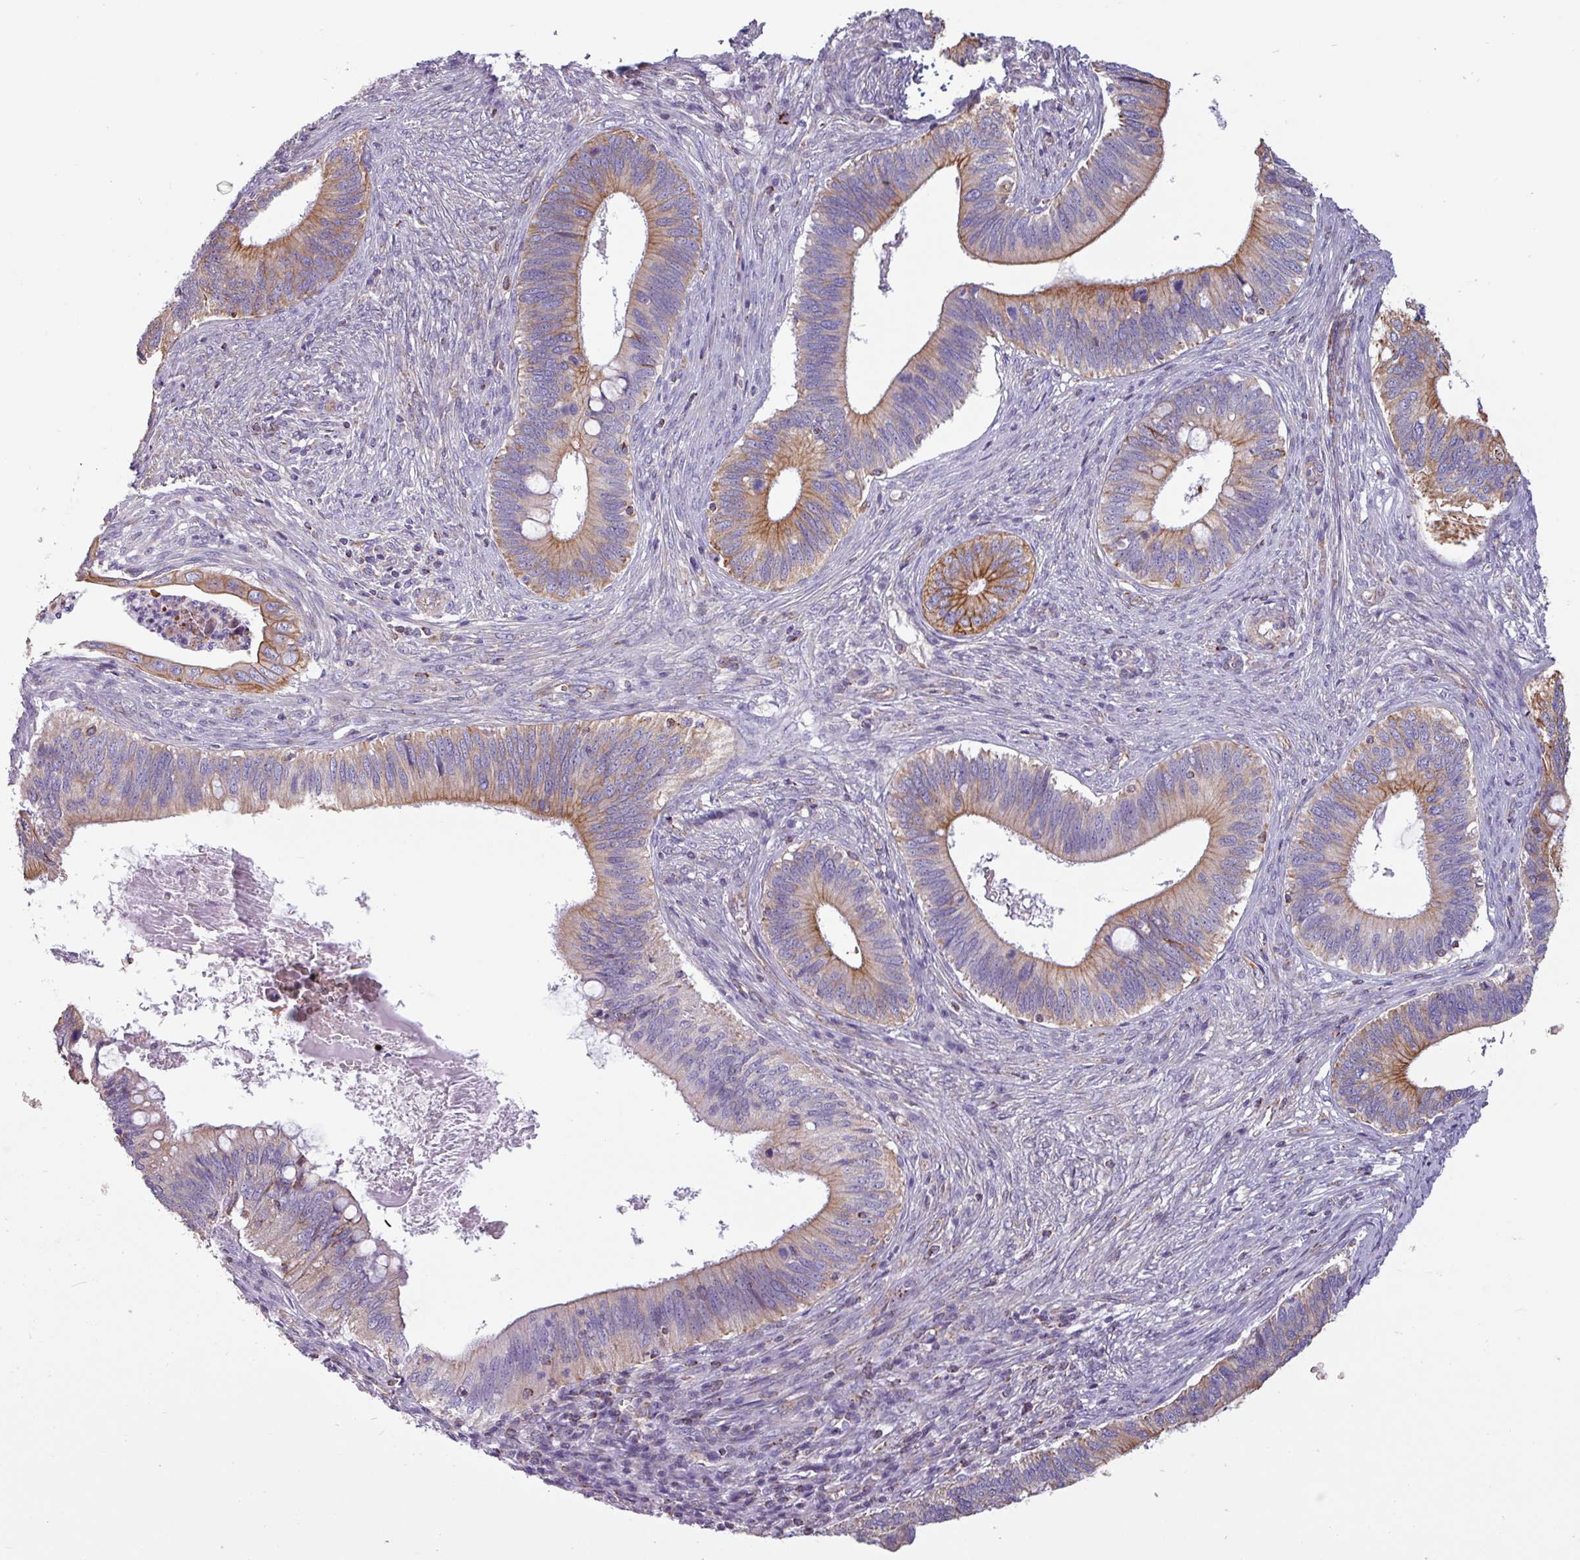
{"staining": {"intensity": "moderate", "quantity": "25%-75%", "location": "cytoplasmic/membranous"}, "tissue": "cervical cancer", "cell_type": "Tumor cells", "image_type": "cancer", "snomed": [{"axis": "morphology", "description": "Adenocarcinoma, NOS"}, {"axis": "topography", "description": "Cervix"}], "caption": "IHC histopathology image of neoplastic tissue: cervical adenocarcinoma stained using immunohistochemistry (IHC) demonstrates medium levels of moderate protein expression localized specifically in the cytoplasmic/membranous of tumor cells, appearing as a cytoplasmic/membranous brown color.", "gene": "CAMK1", "patient": {"sex": "female", "age": 42}}